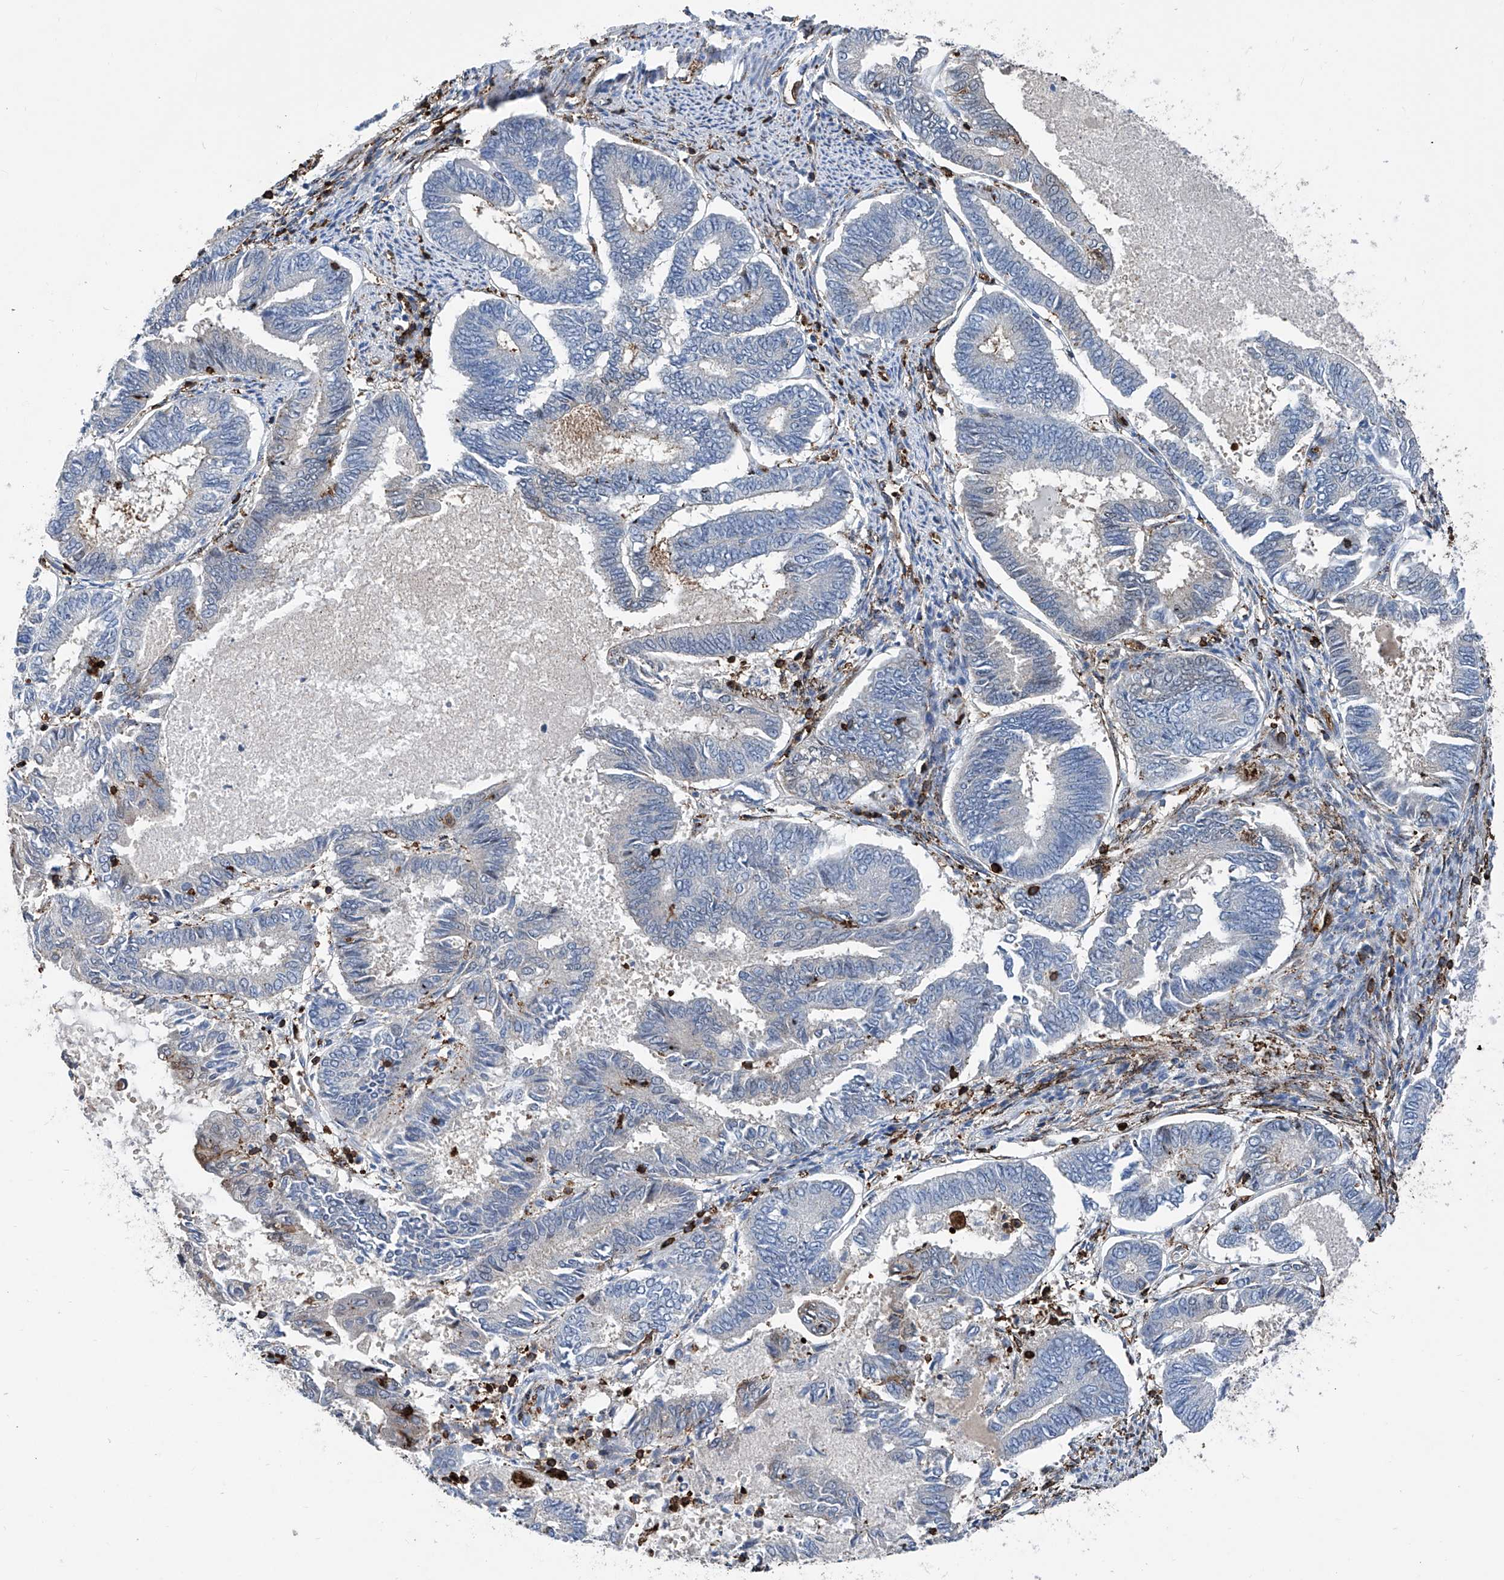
{"staining": {"intensity": "moderate", "quantity": "25%-75%", "location": "cytoplasmic/membranous"}, "tissue": "endometrial cancer", "cell_type": "Tumor cells", "image_type": "cancer", "snomed": [{"axis": "morphology", "description": "Adenocarcinoma, NOS"}, {"axis": "topography", "description": "Endometrium"}], "caption": "Endometrial cancer (adenocarcinoma) stained for a protein exhibits moderate cytoplasmic/membranous positivity in tumor cells.", "gene": "ZNF484", "patient": {"sex": "female", "age": 86}}